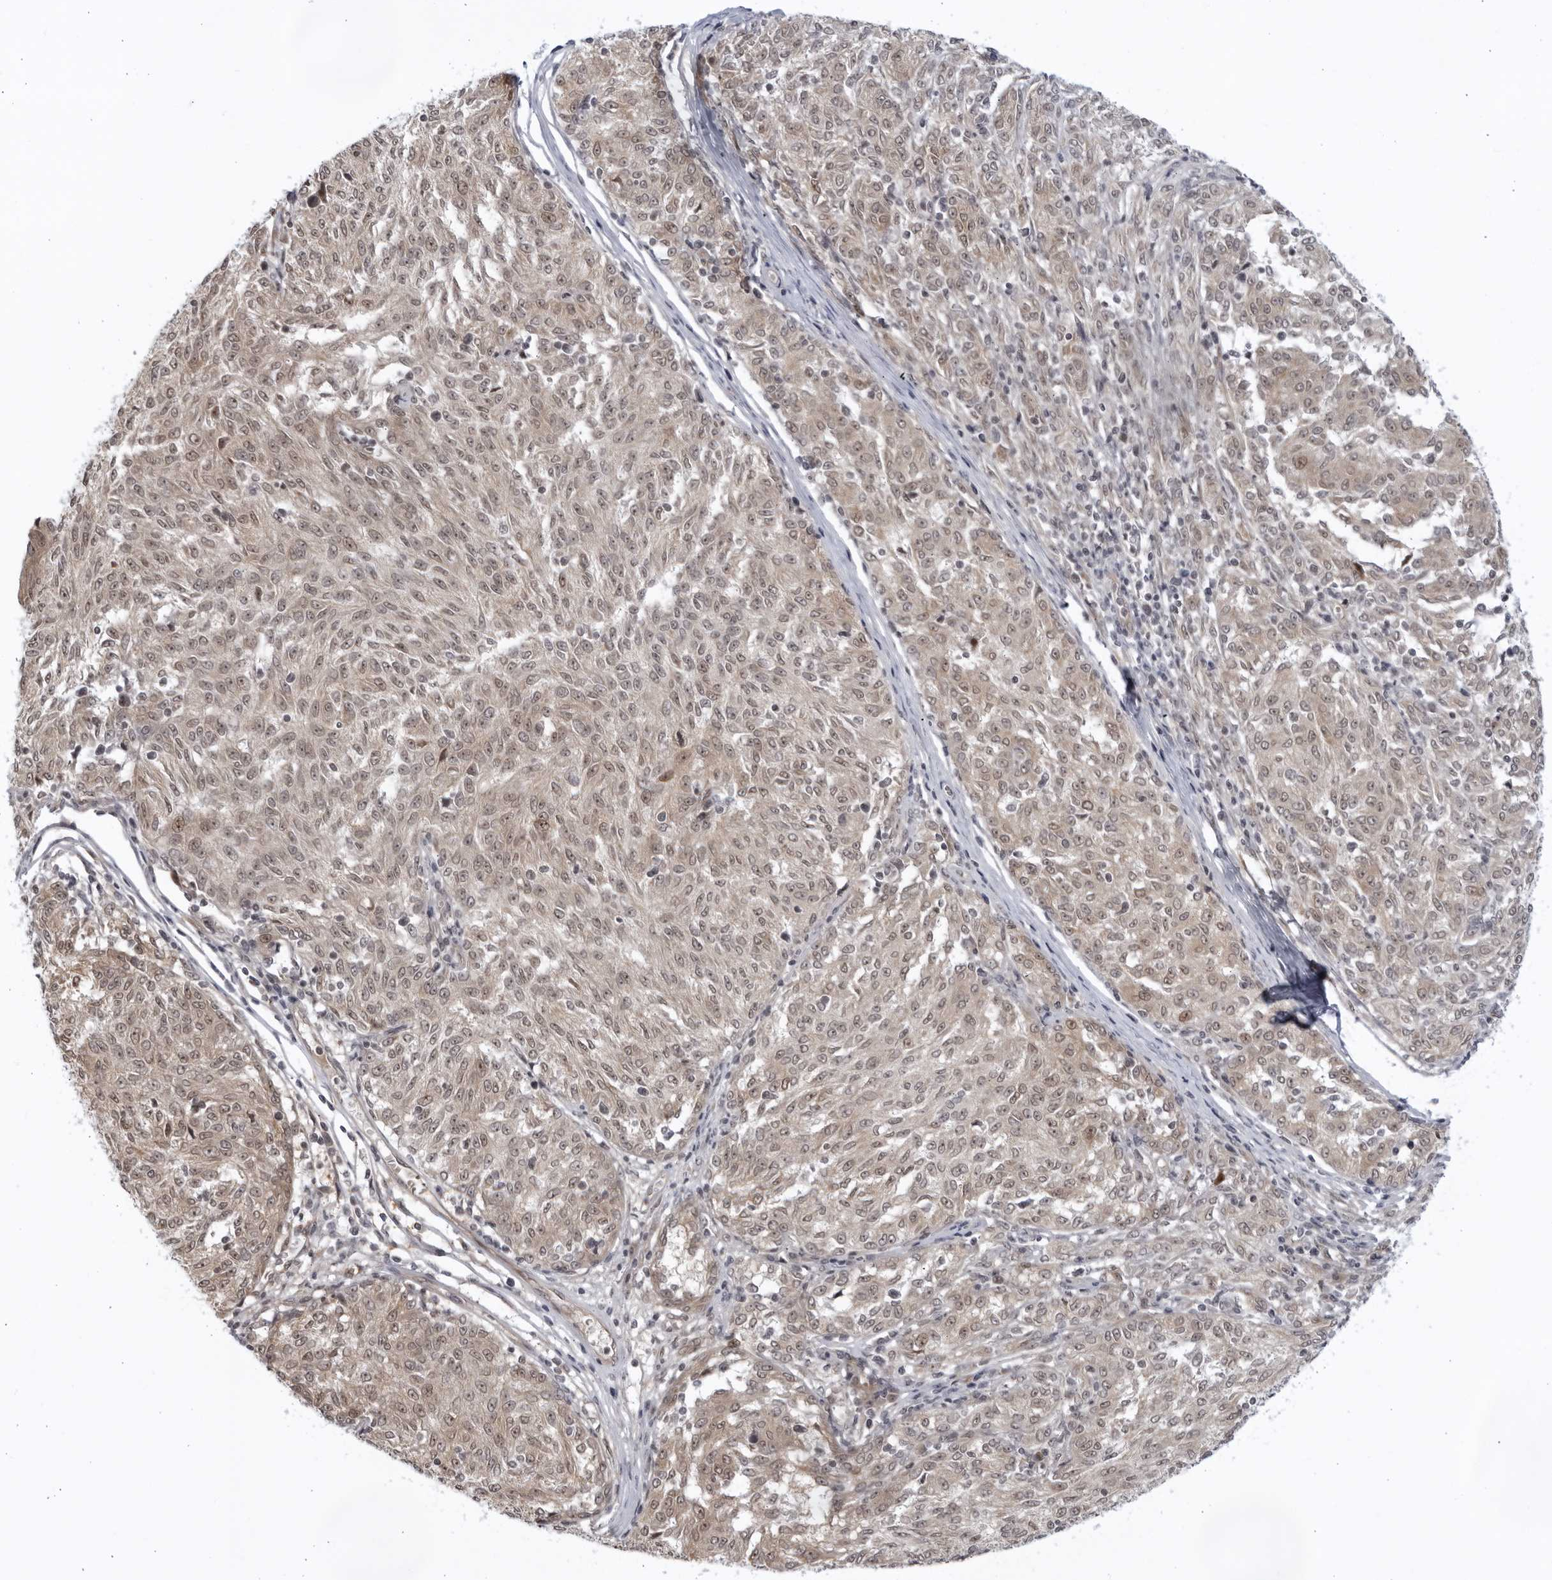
{"staining": {"intensity": "weak", "quantity": ">75%", "location": "cytoplasmic/membranous,nuclear"}, "tissue": "melanoma", "cell_type": "Tumor cells", "image_type": "cancer", "snomed": [{"axis": "morphology", "description": "Malignant melanoma, NOS"}, {"axis": "topography", "description": "Skin"}], "caption": "Malignant melanoma was stained to show a protein in brown. There is low levels of weak cytoplasmic/membranous and nuclear positivity in about >75% of tumor cells. The staining was performed using DAB (3,3'-diaminobenzidine) to visualize the protein expression in brown, while the nuclei were stained in blue with hematoxylin (Magnification: 20x).", "gene": "ITGB3BP", "patient": {"sex": "female", "age": 72}}